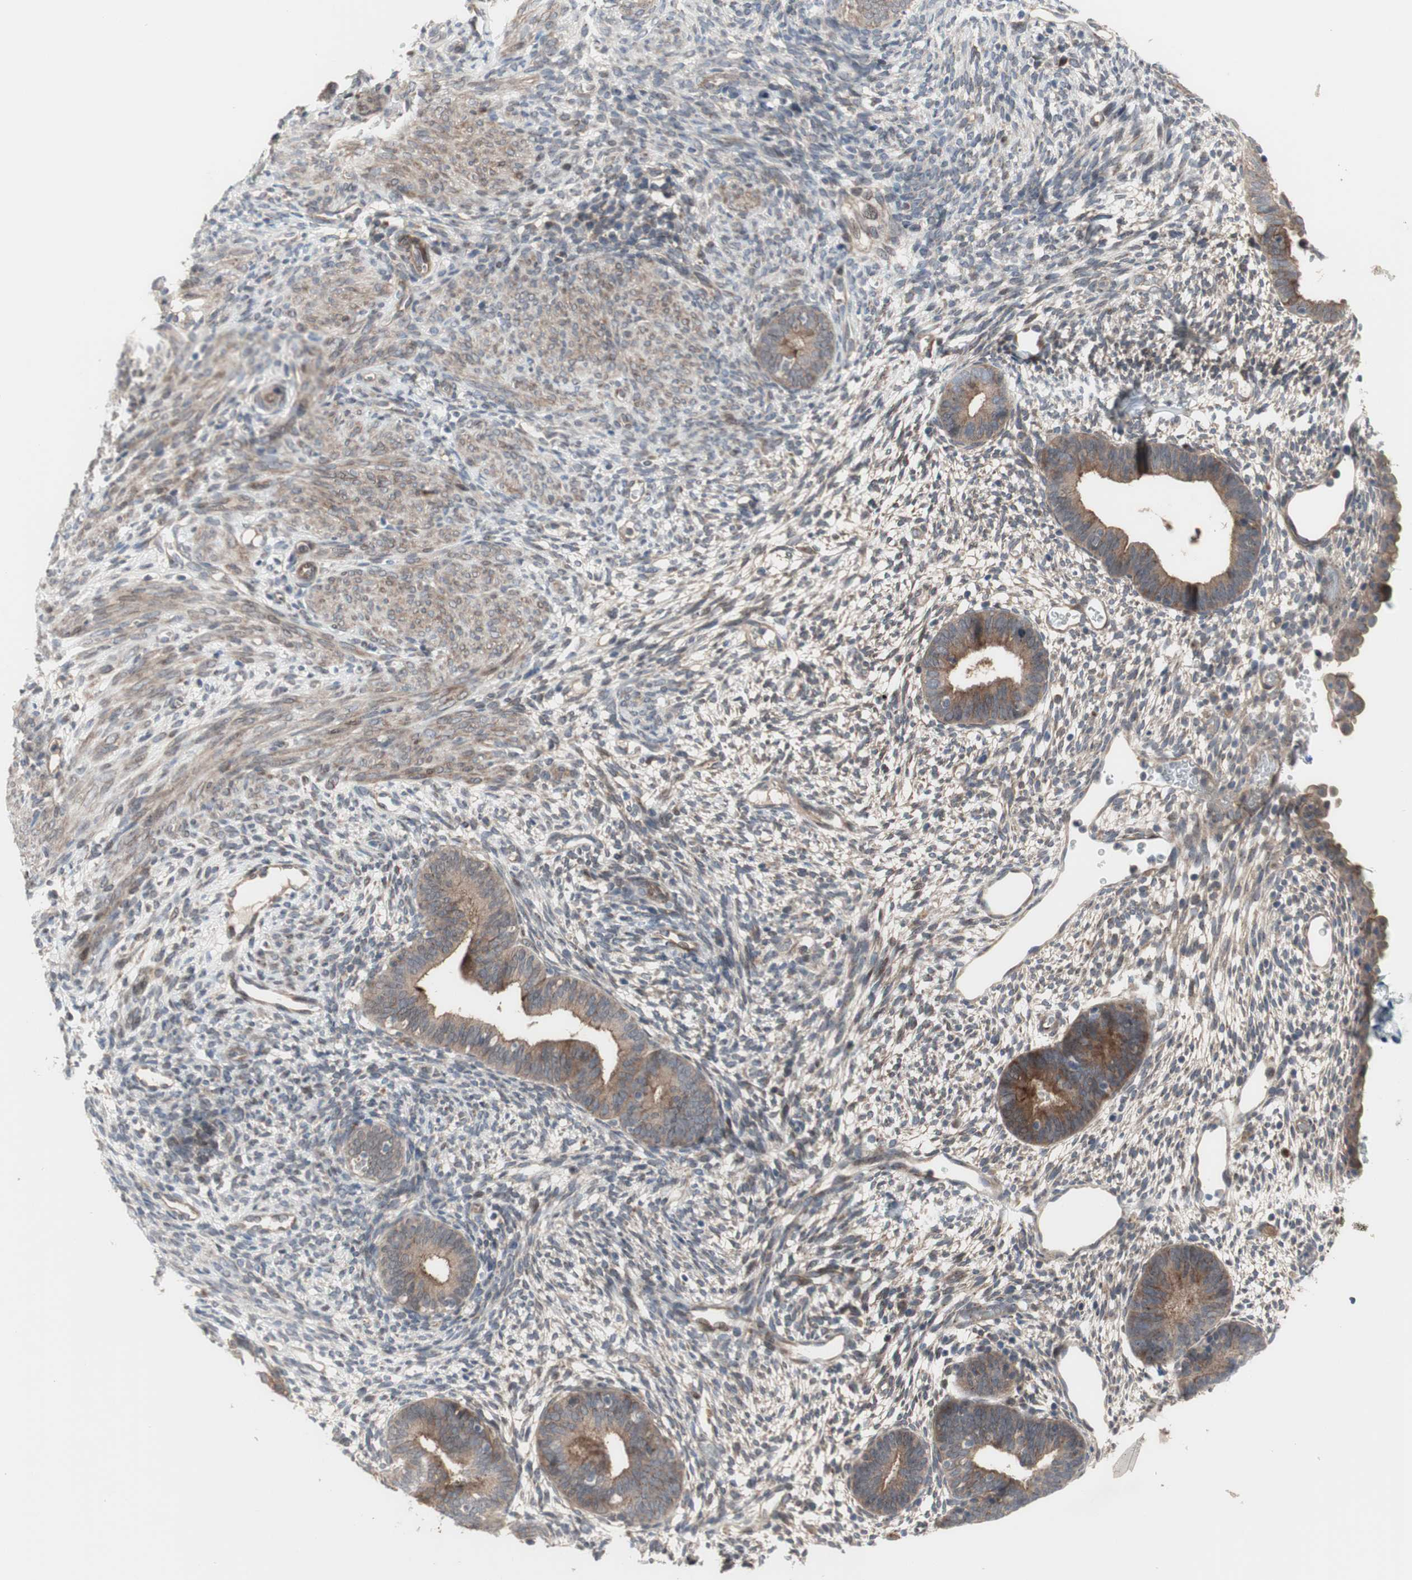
{"staining": {"intensity": "weak", "quantity": ">75%", "location": "cytoplasmic/membranous"}, "tissue": "endometrium", "cell_type": "Cells in endometrial stroma", "image_type": "normal", "snomed": [{"axis": "morphology", "description": "Normal tissue, NOS"}, {"axis": "morphology", "description": "Atrophy, NOS"}, {"axis": "topography", "description": "Uterus"}, {"axis": "topography", "description": "Endometrium"}], "caption": "An immunohistochemistry image of normal tissue is shown. Protein staining in brown labels weak cytoplasmic/membranous positivity in endometrium within cells in endometrial stroma.", "gene": "OAZ1", "patient": {"sex": "female", "age": 68}}